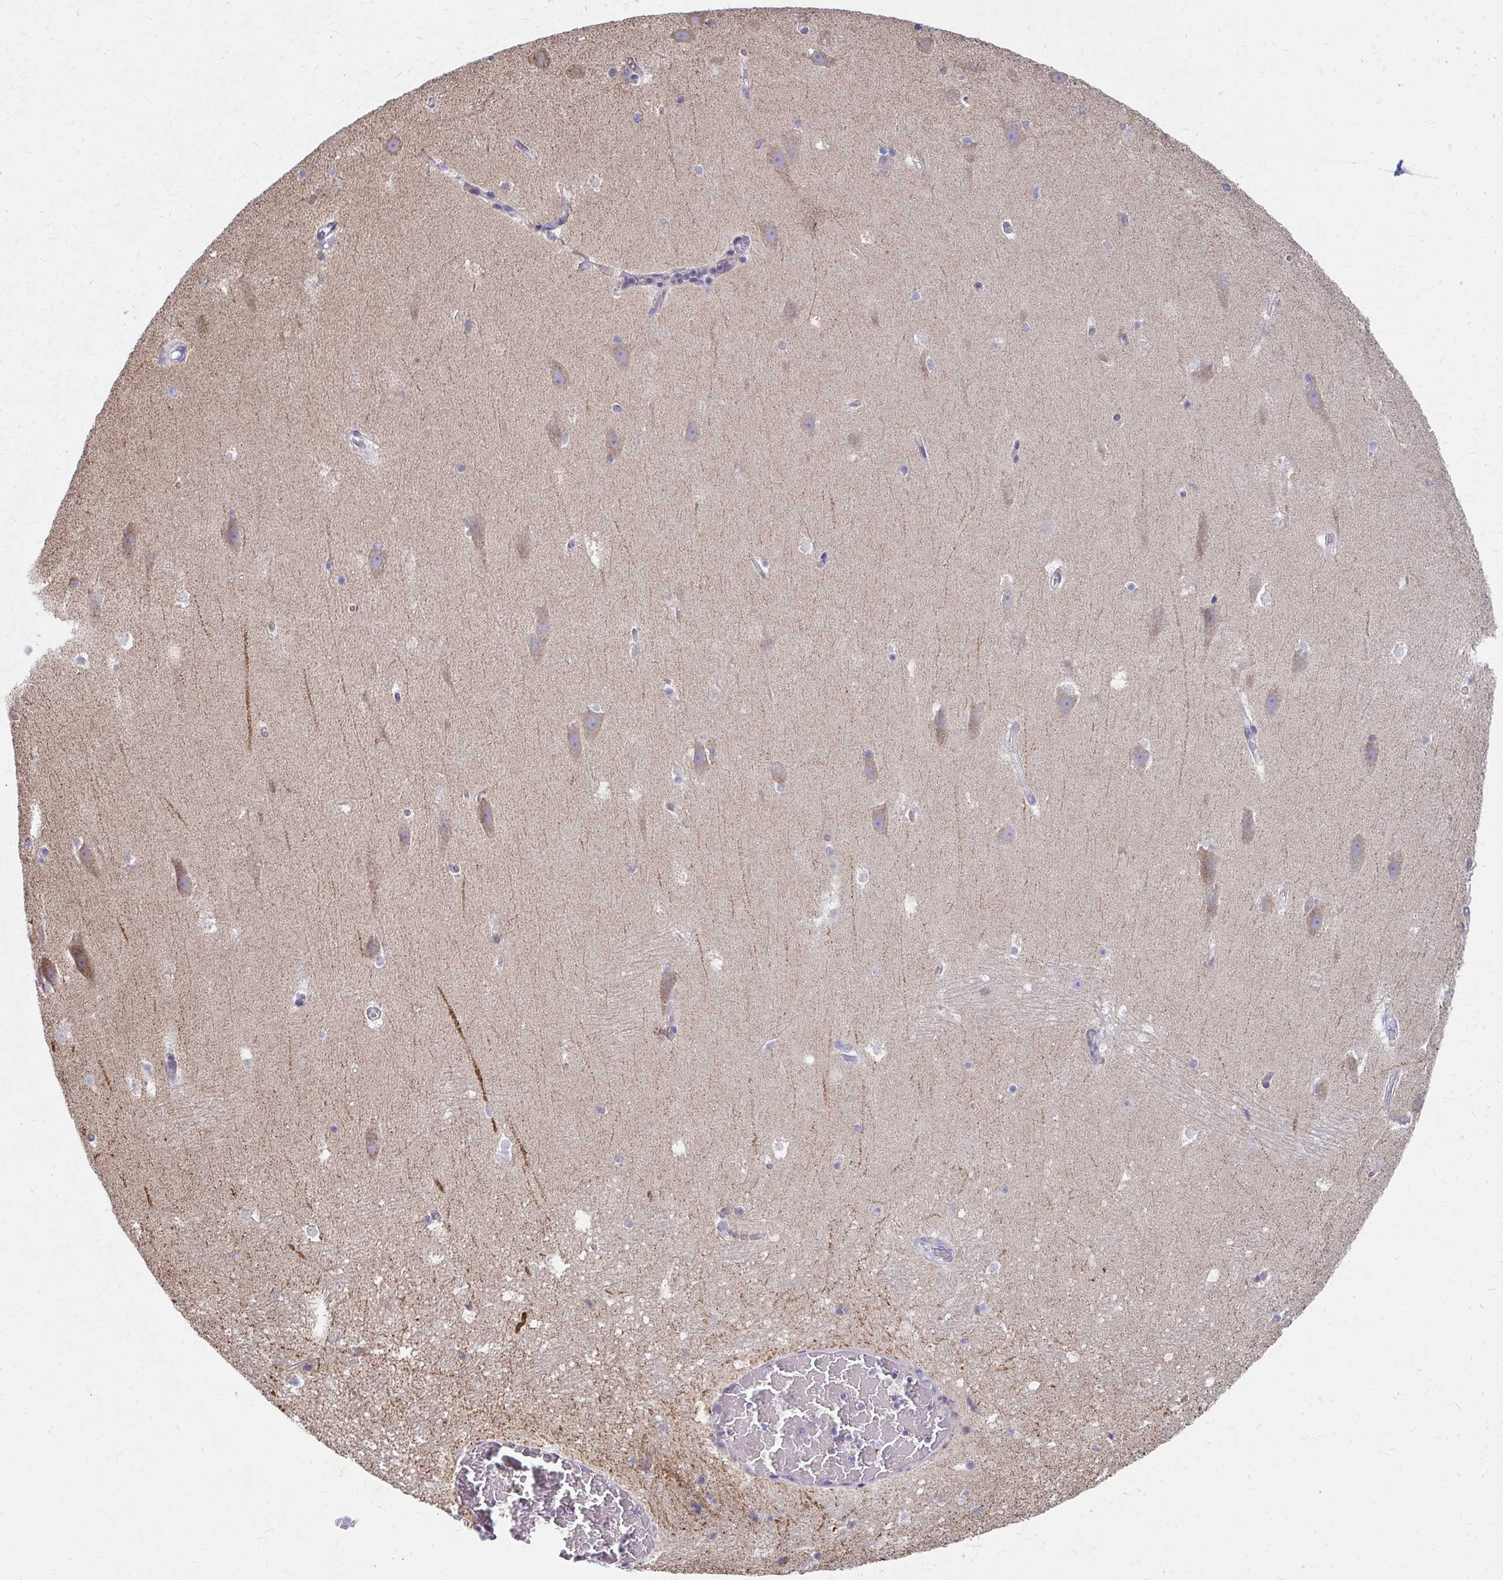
{"staining": {"intensity": "negative", "quantity": "none", "location": "none"}, "tissue": "hippocampus", "cell_type": "Glial cells", "image_type": "normal", "snomed": [{"axis": "morphology", "description": "Normal tissue, NOS"}, {"axis": "topography", "description": "Hippocampus"}], "caption": "Immunohistochemical staining of unremarkable hippocampus exhibits no significant expression in glial cells.", "gene": "RCC1L", "patient": {"sex": "male", "age": 26}}